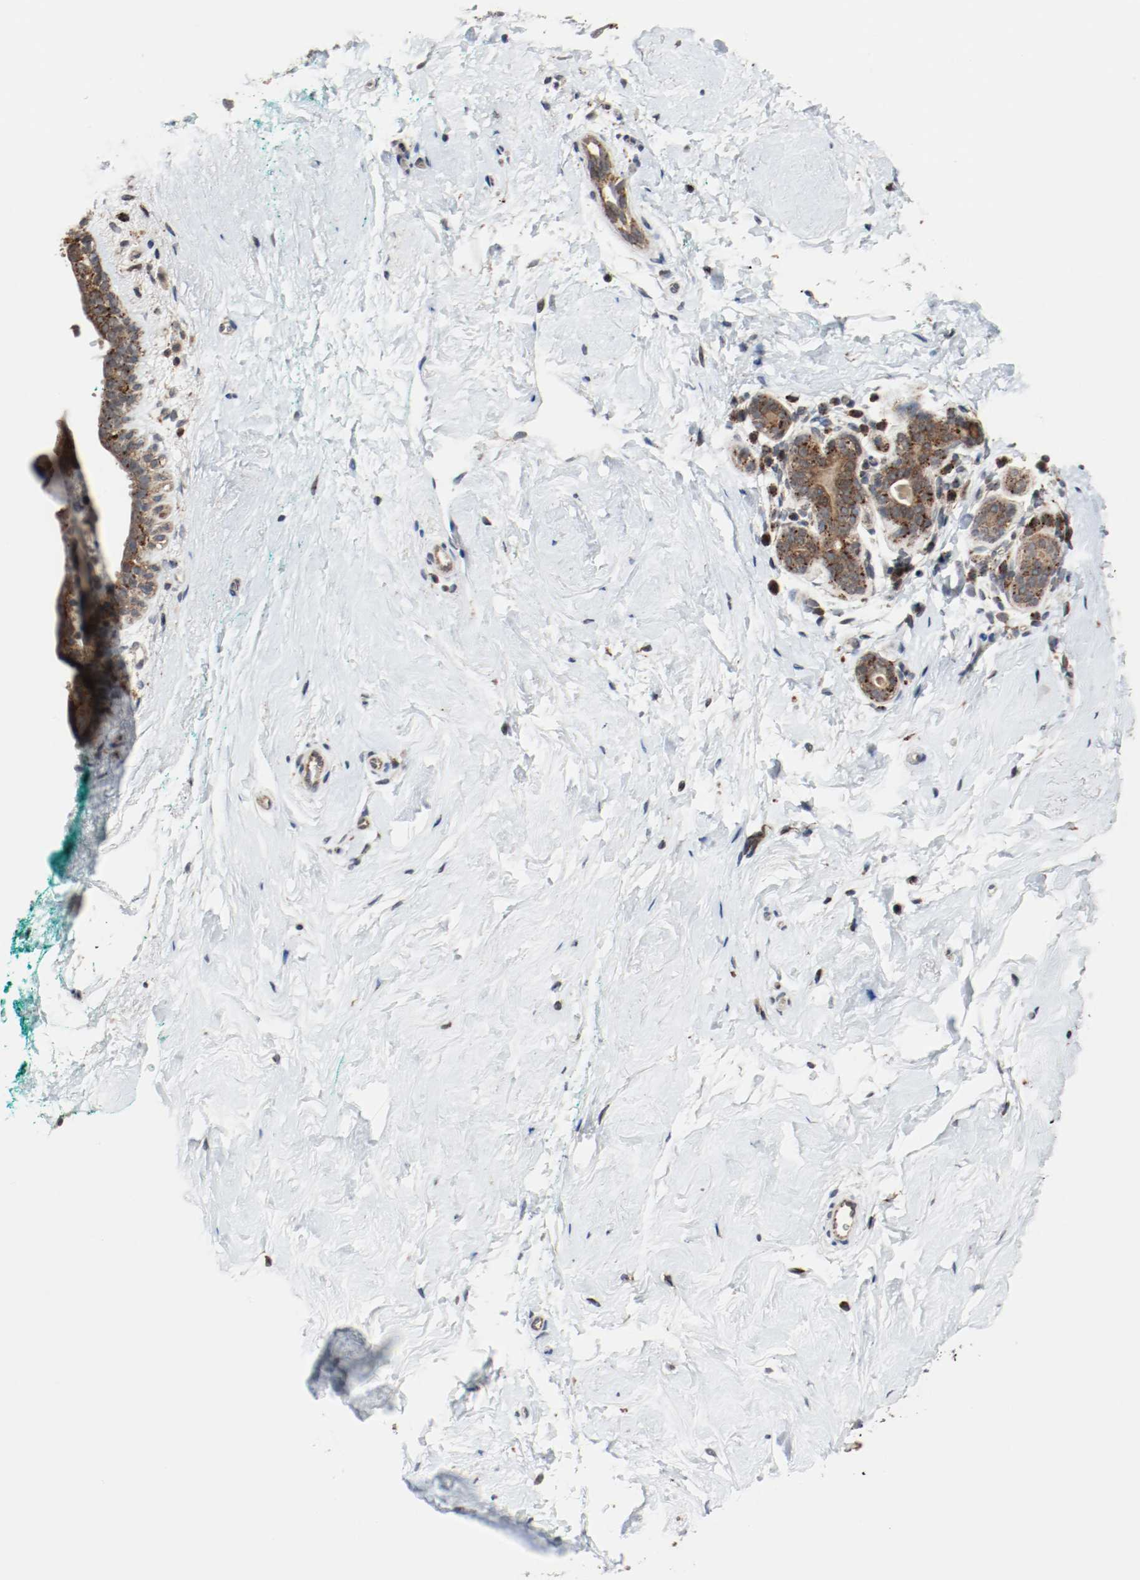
{"staining": {"intensity": "moderate", "quantity": ">75%", "location": "cytoplasmic/membranous"}, "tissue": "breast", "cell_type": "Adipocytes", "image_type": "normal", "snomed": [{"axis": "morphology", "description": "Normal tissue, NOS"}, {"axis": "topography", "description": "Breast"}], "caption": "Immunohistochemistry (IHC) (DAB (3,3'-diaminobenzidine)) staining of unremarkable breast demonstrates moderate cytoplasmic/membranous protein staining in approximately >75% of adipocytes.", "gene": "LAMP2", "patient": {"sex": "female", "age": 52}}